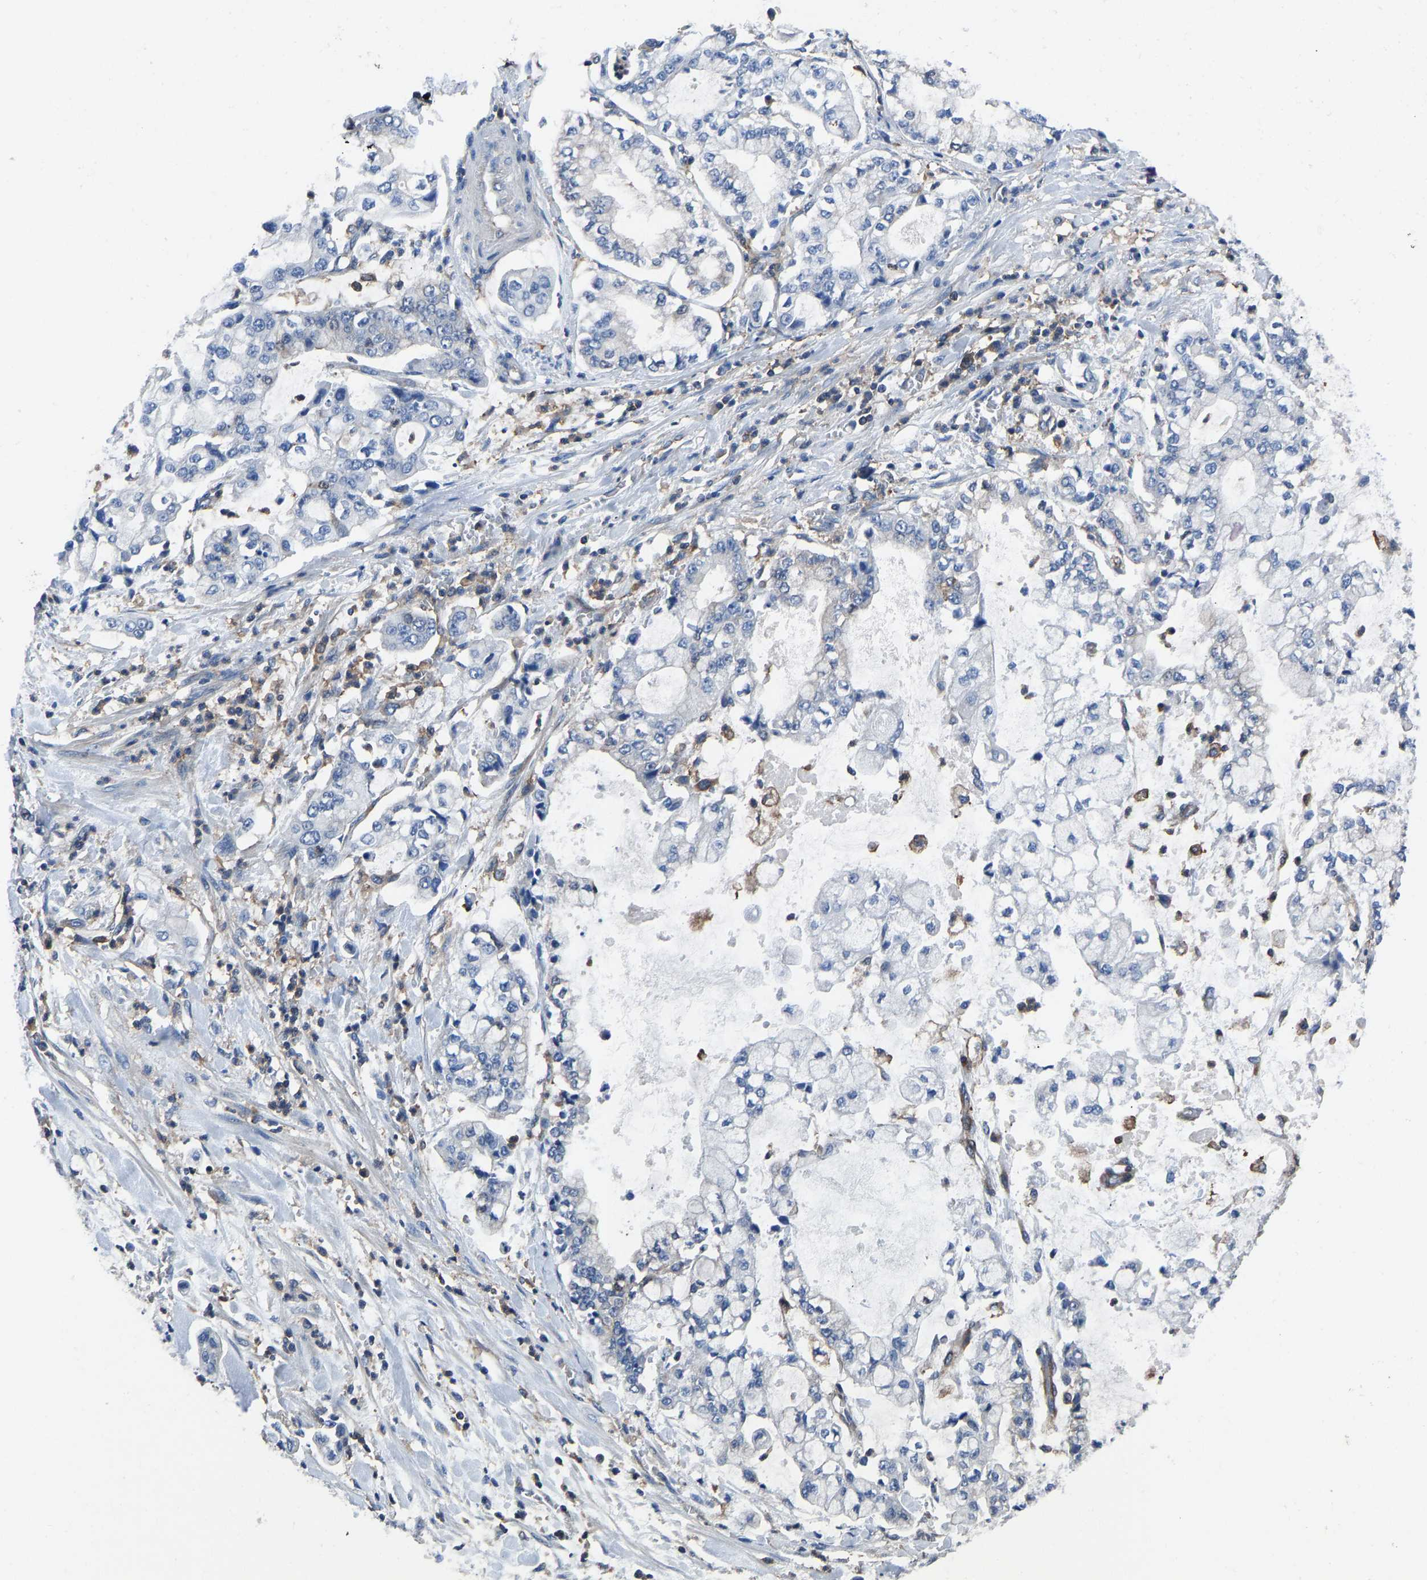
{"staining": {"intensity": "negative", "quantity": "none", "location": "none"}, "tissue": "stomach cancer", "cell_type": "Tumor cells", "image_type": "cancer", "snomed": [{"axis": "morphology", "description": "Adenocarcinoma, NOS"}, {"axis": "topography", "description": "Stomach"}], "caption": "High magnification brightfield microscopy of adenocarcinoma (stomach) stained with DAB (3,3'-diaminobenzidine) (brown) and counterstained with hematoxylin (blue): tumor cells show no significant expression.", "gene": "PRKAR1A", "patient": {"sex": "male", "age": 76}}